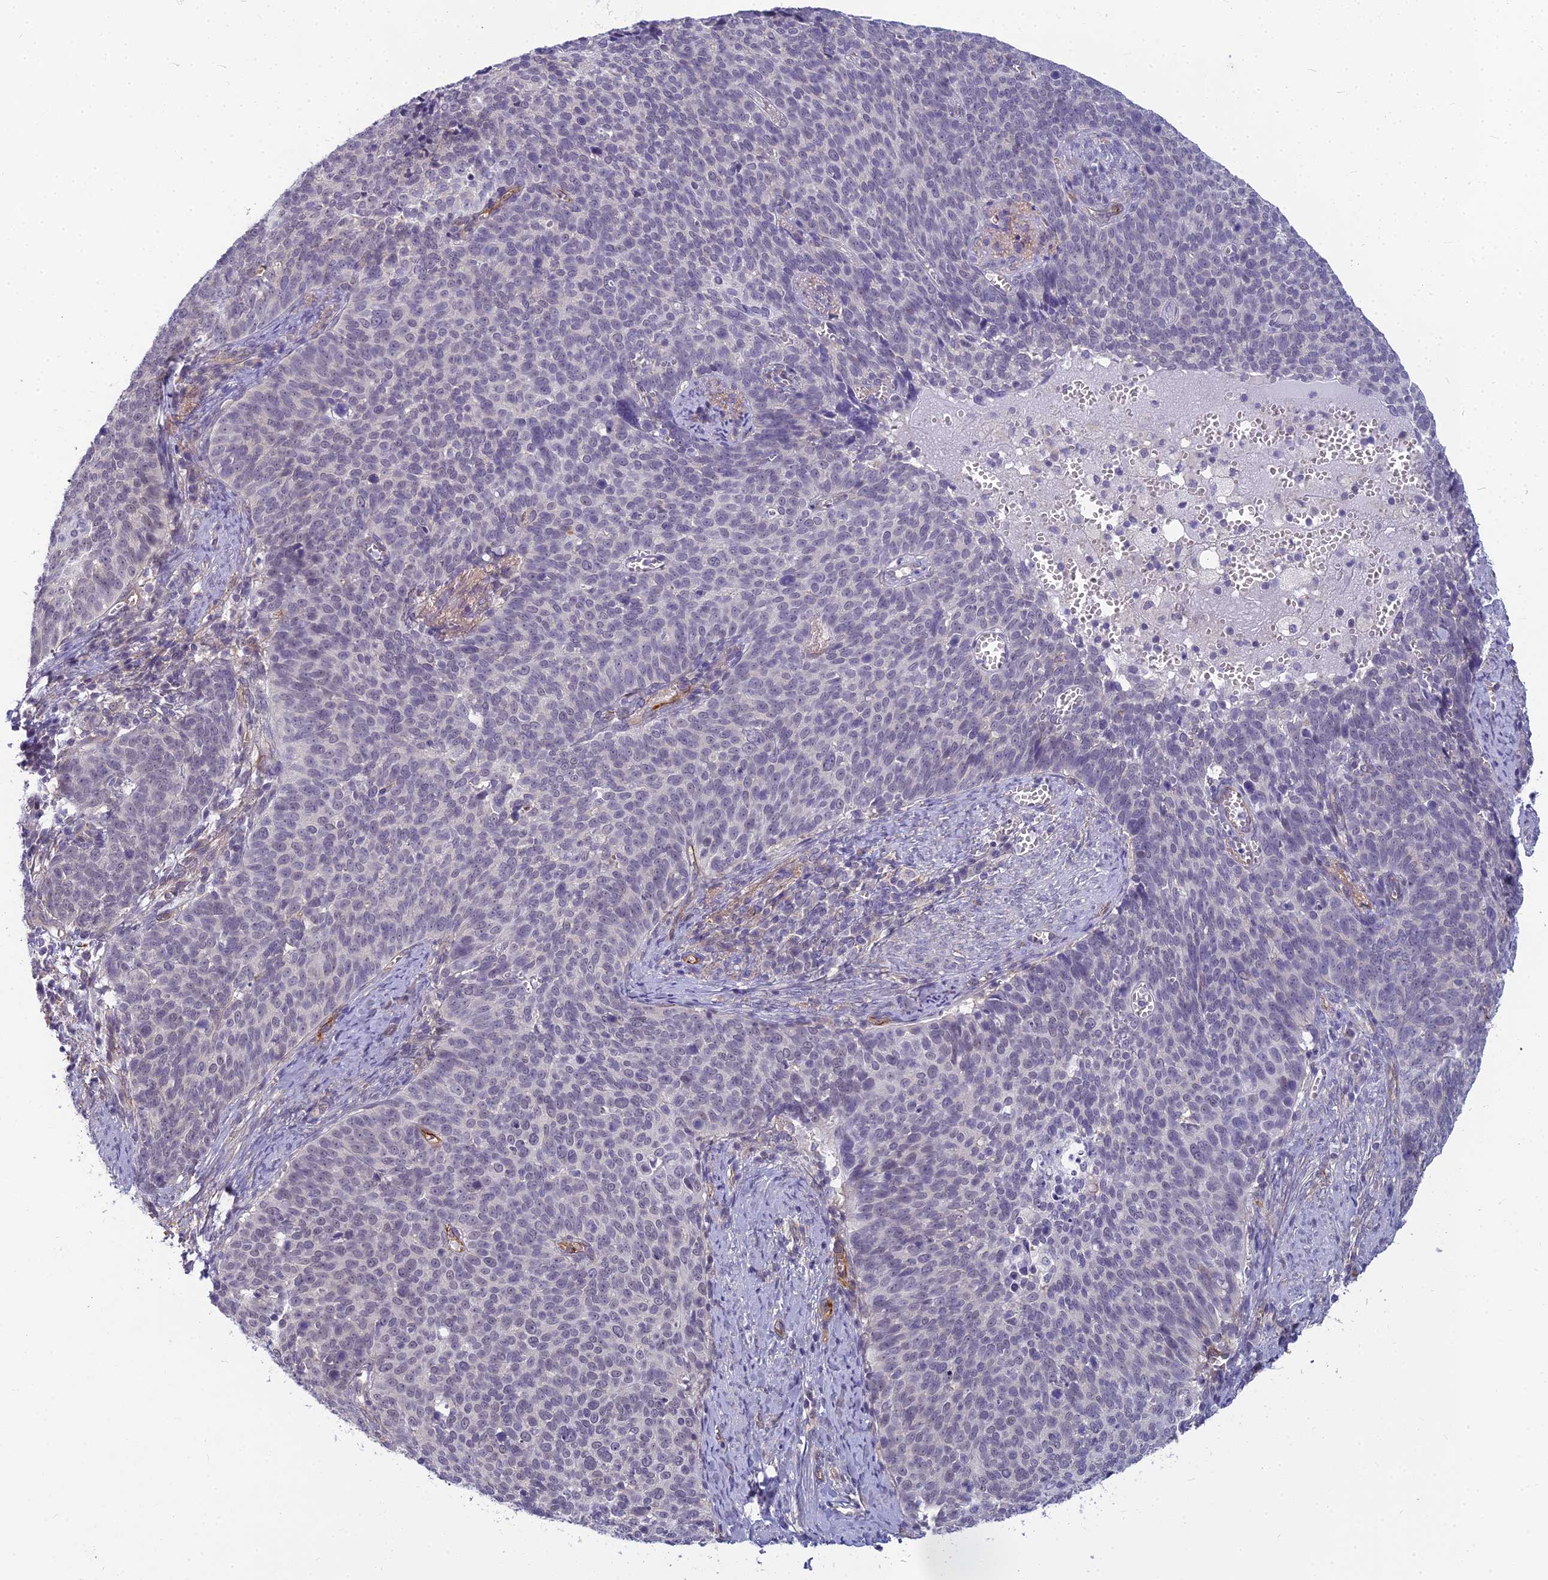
{"staining": {"intensity": "negative", "quantity": "none", "location": "none"}, "tissue": "cervical cancer", "cell_type": "Tumor cells", "image_type": "cancer", "snomed": [{"axis": "morphology", "description": "Normal tissue, NOS"}, {"axis": "morphology", "description": "Squamous cell carcinoma, NOS"}, {"axis": "topography", "description": "Cervix"}], "caption": "Tumor cells show no significant protein positivity in cervical squamous cell carcinoma.", "gene": "RGL3", "patient": {"sex": "female", "age": 39}}